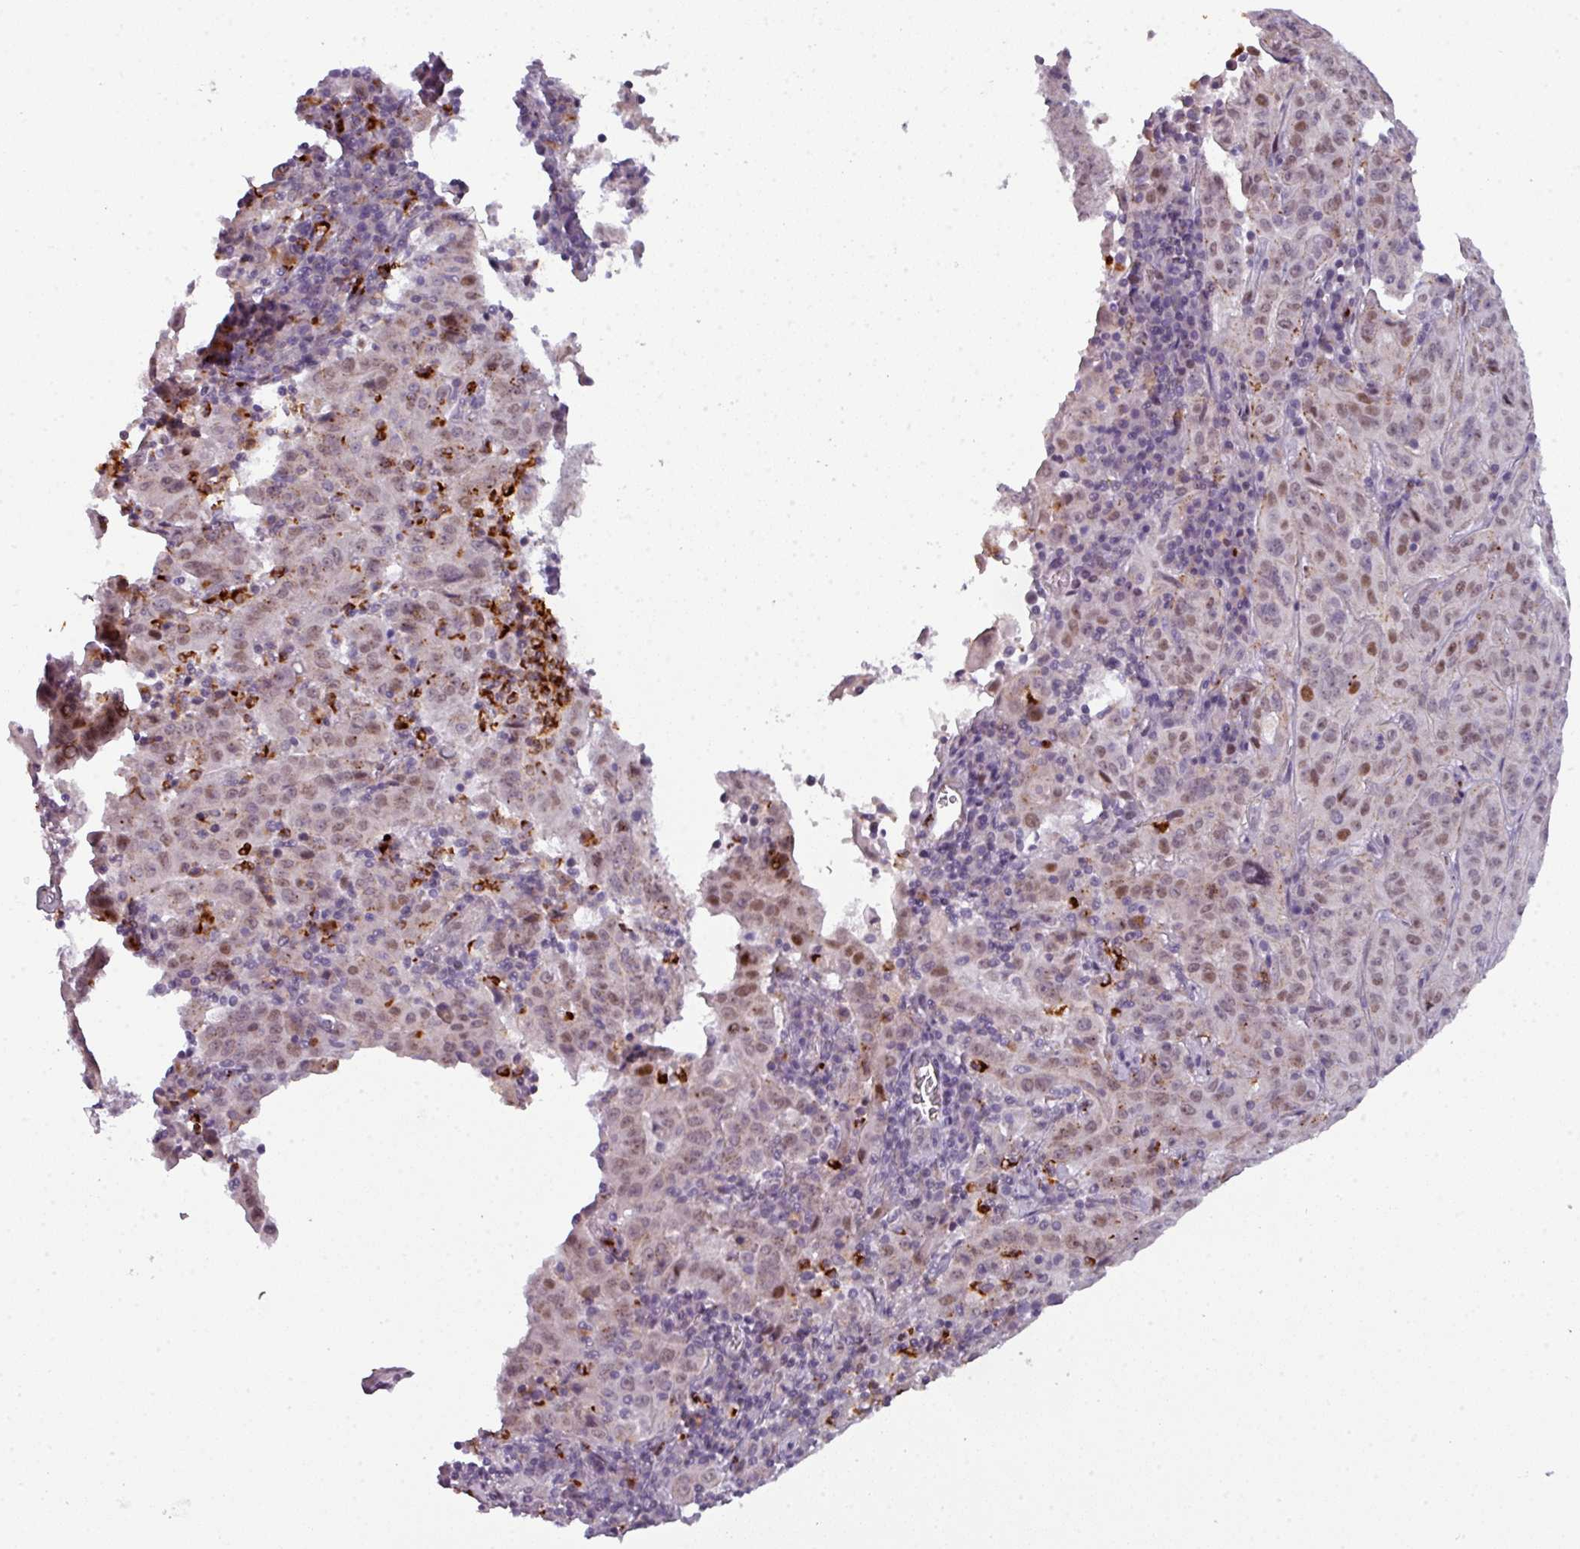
{"staining": {"intensity": "weak", "quantity": "25%-75%", "location": "nuclear"}, "tissue": "pancreatic cancer", "cell_type": "Tumor cells", "image_type": "cancer", "snomed": [{"axis": "morphology", "description": "Adenocarcinoma, NOS"}, {"axis": "topography", "description": "Pancreas"}], "caption": "High-magnification brightfield microscopy of adenocarcinoma (pancreatic) stained with DAB (brown) and counterstained with hematoxylin (blue). tumor cells exhibit weak nuclear positivity is present in approximately25%-75% of cells.", "gene": "TMEFF1", "patient": {"sex": "male", "age": 63}}